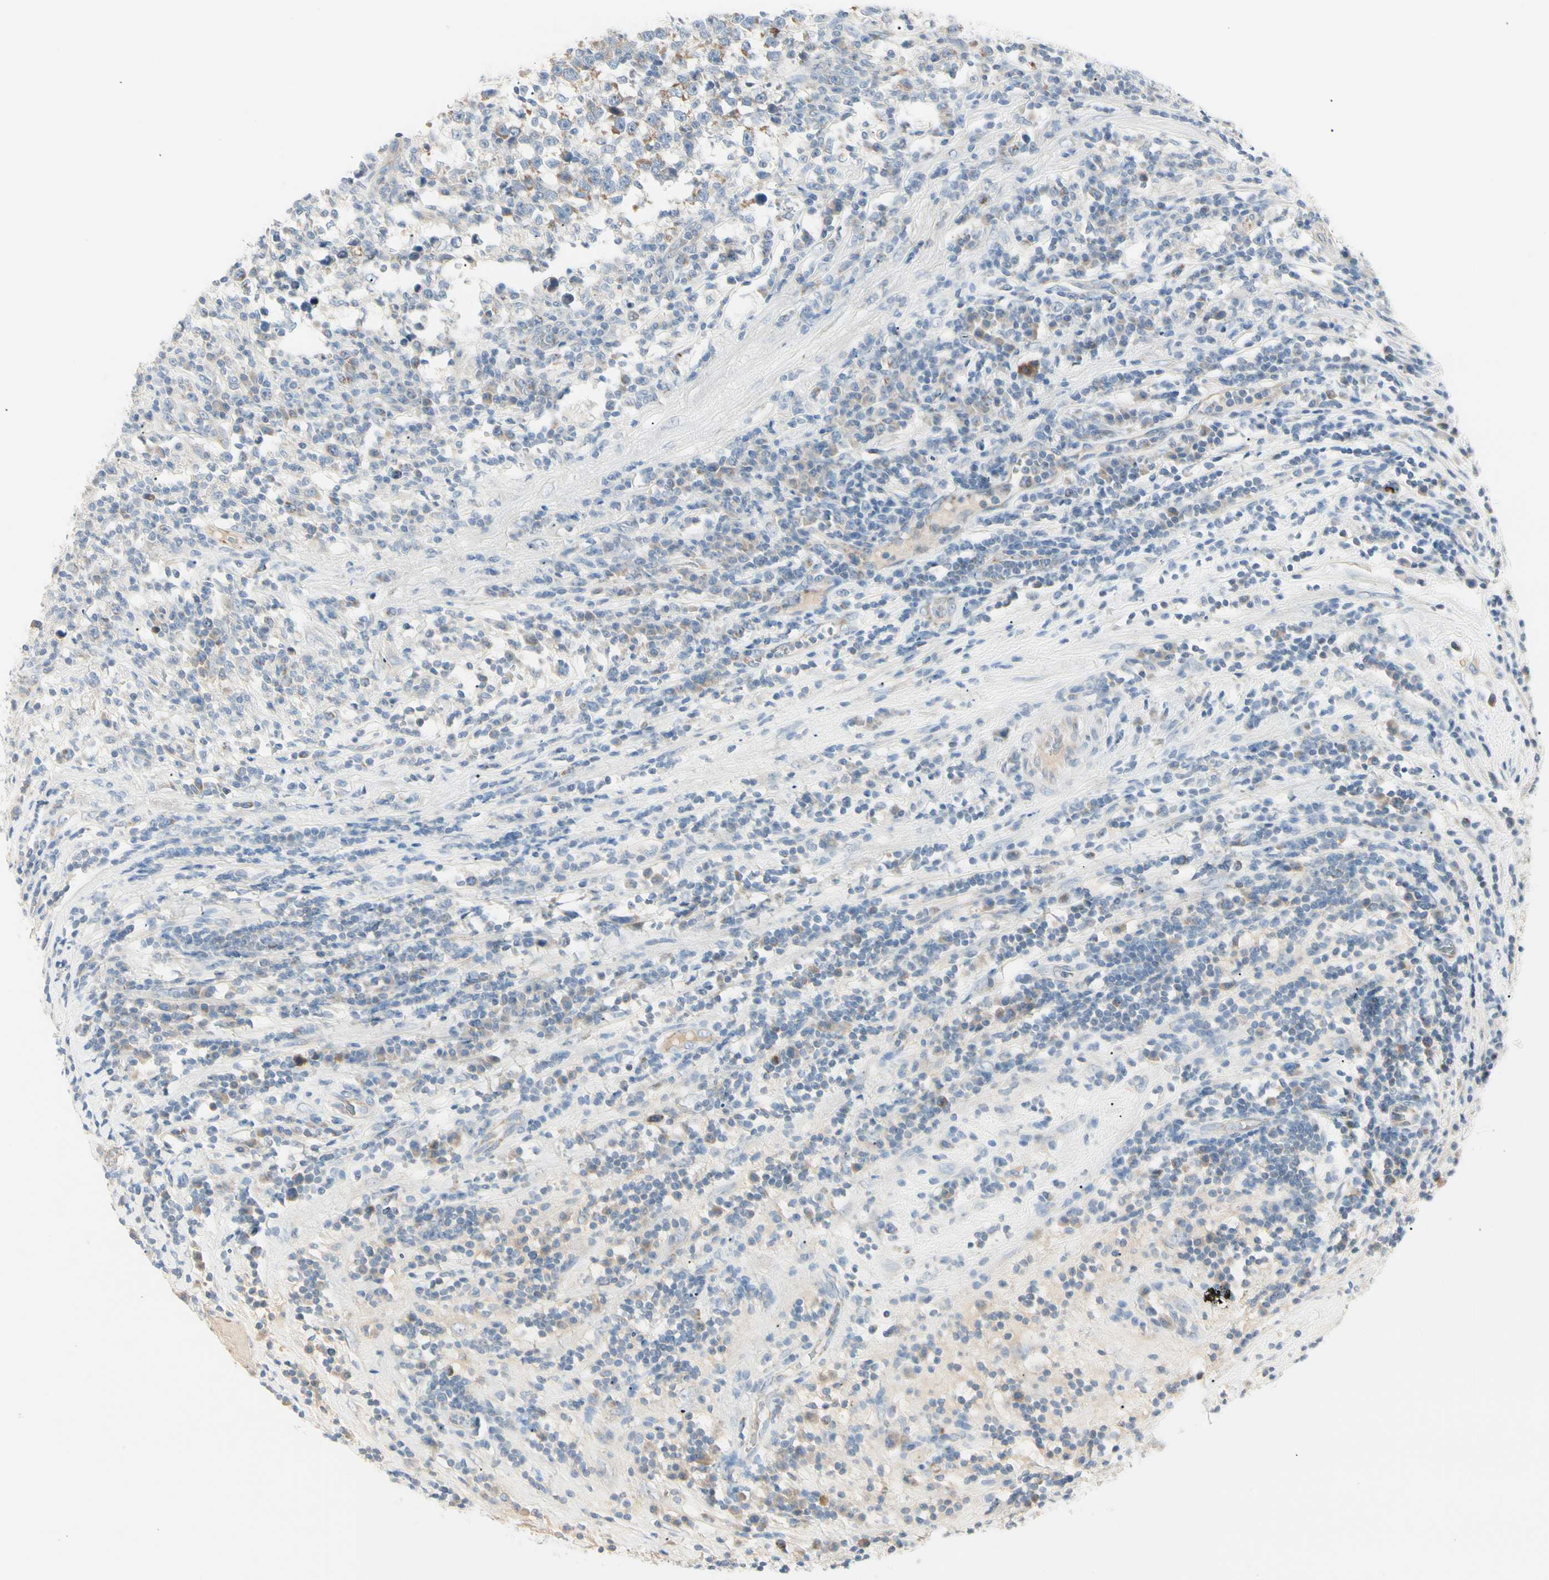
{"staining": {"intensity": "moderate", "quantity": "25%-75%", "location": "cytoplasmic/membranous"}, "tissue": "testis cancer", "cell_type": "Tumor cells", "image_type": "cancer", "snomed": [{"axis": "morphology", "description": "Seminoma, NOS"}, {"axis": "topography", "description": "Testis"}], "caption": "Tumor cells show medium levels of moderate cytoplasmic/membranous positivity in about 25%-75% of cells in human testis seminoma.", "gene": "ALDH18A1", "patient": {"sex": "male", "age": 43}}